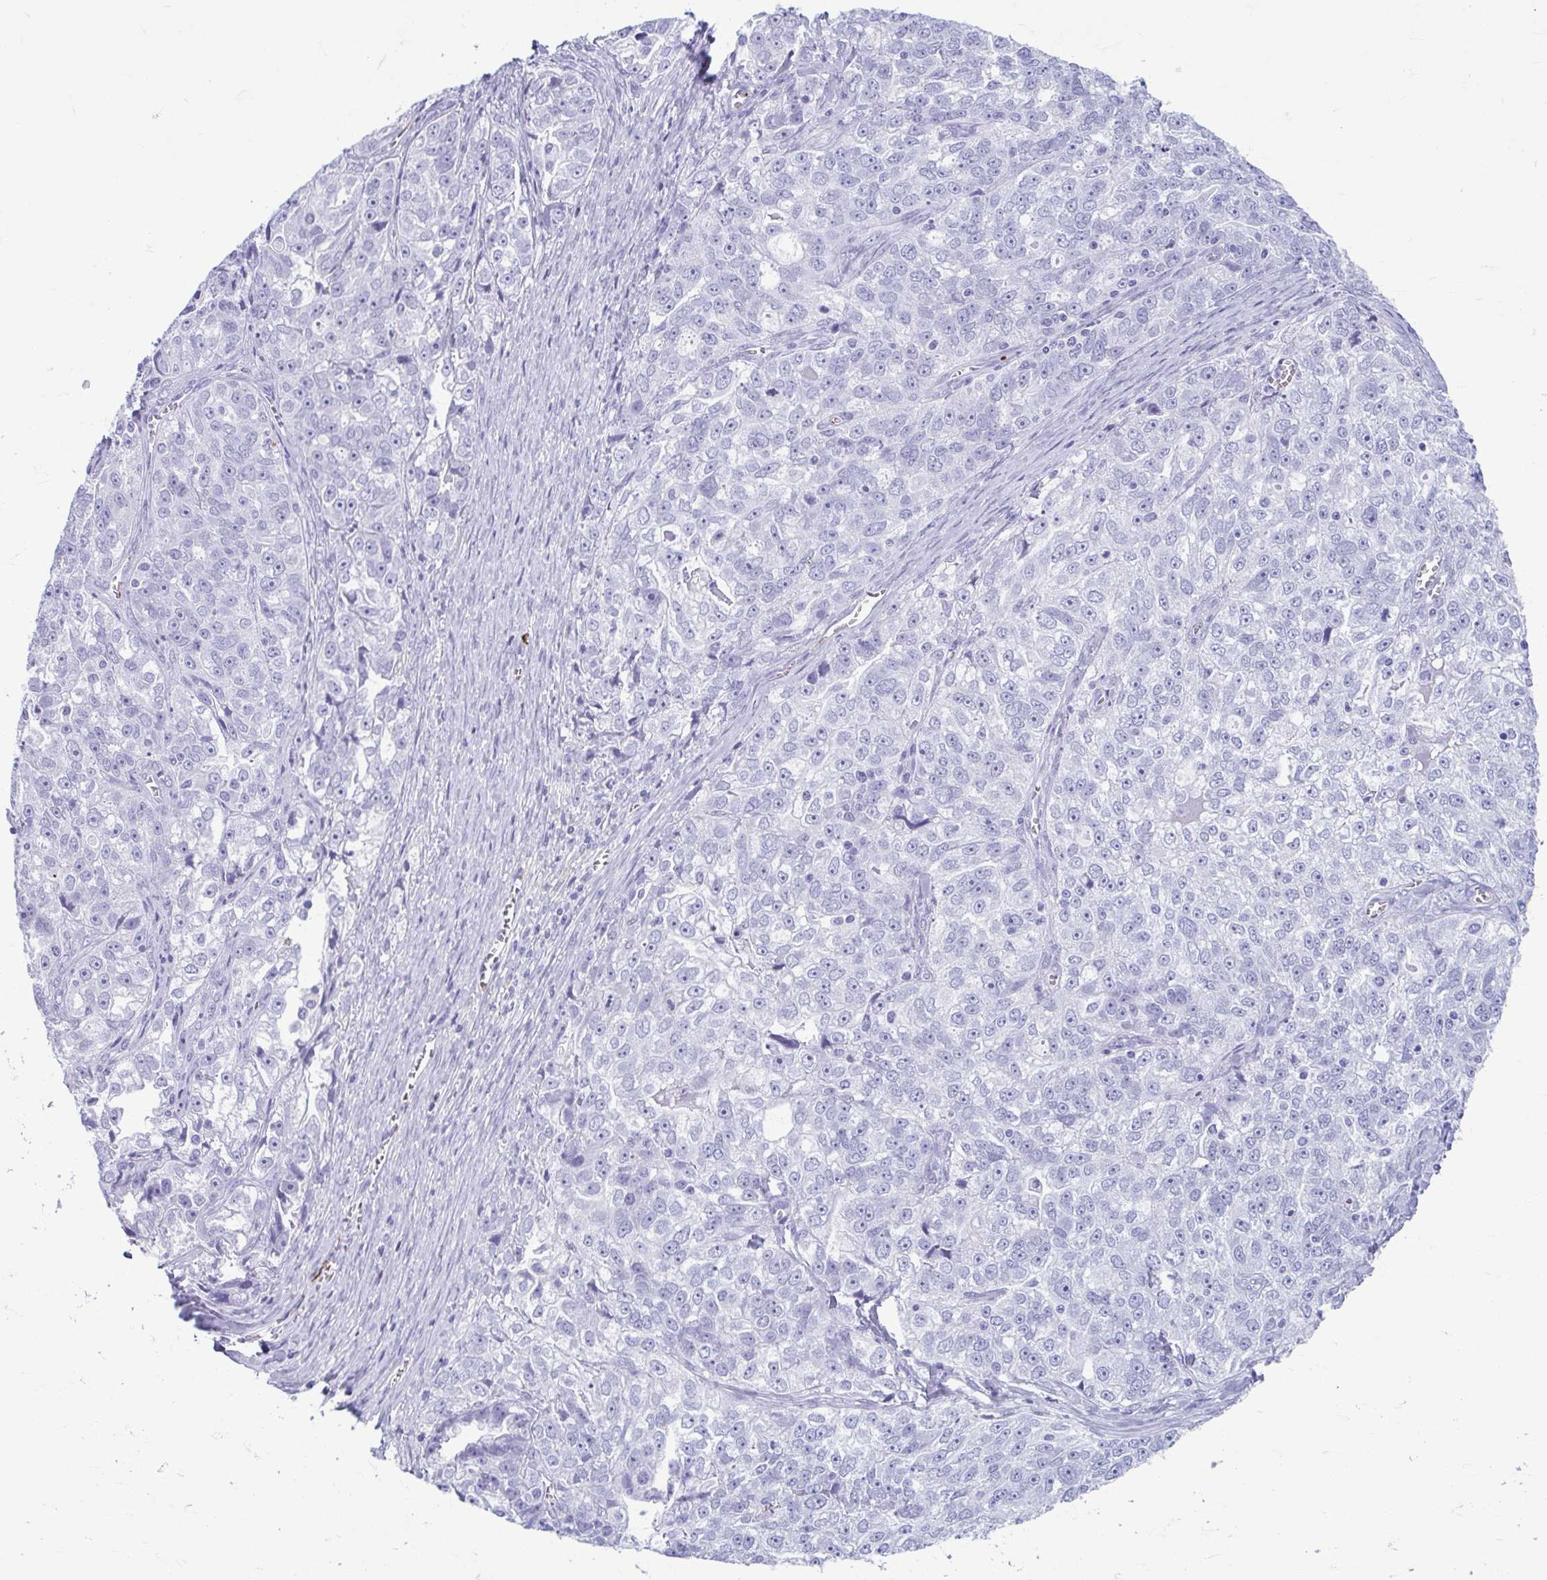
{"staining": {"intensity": "negative", "quantity": "none", "location": "none"}, "tissue": "ovarian cancer", "cell_type": "Tumor cells", "image_type": "cancer", "snomed": [{"axis": "morphology", "description": "Cystadenocarcinoma, serous, NOS"}, {"axis": "topography", "description": "Ovary"}], "caption": "Immunohistochemical staining of serous cystadenocarcinoma (ovarian) reveals no significant positivity in tumor cells.", "gene": "TCEAL3", "patient": {"sex": "female", "age": 51}}